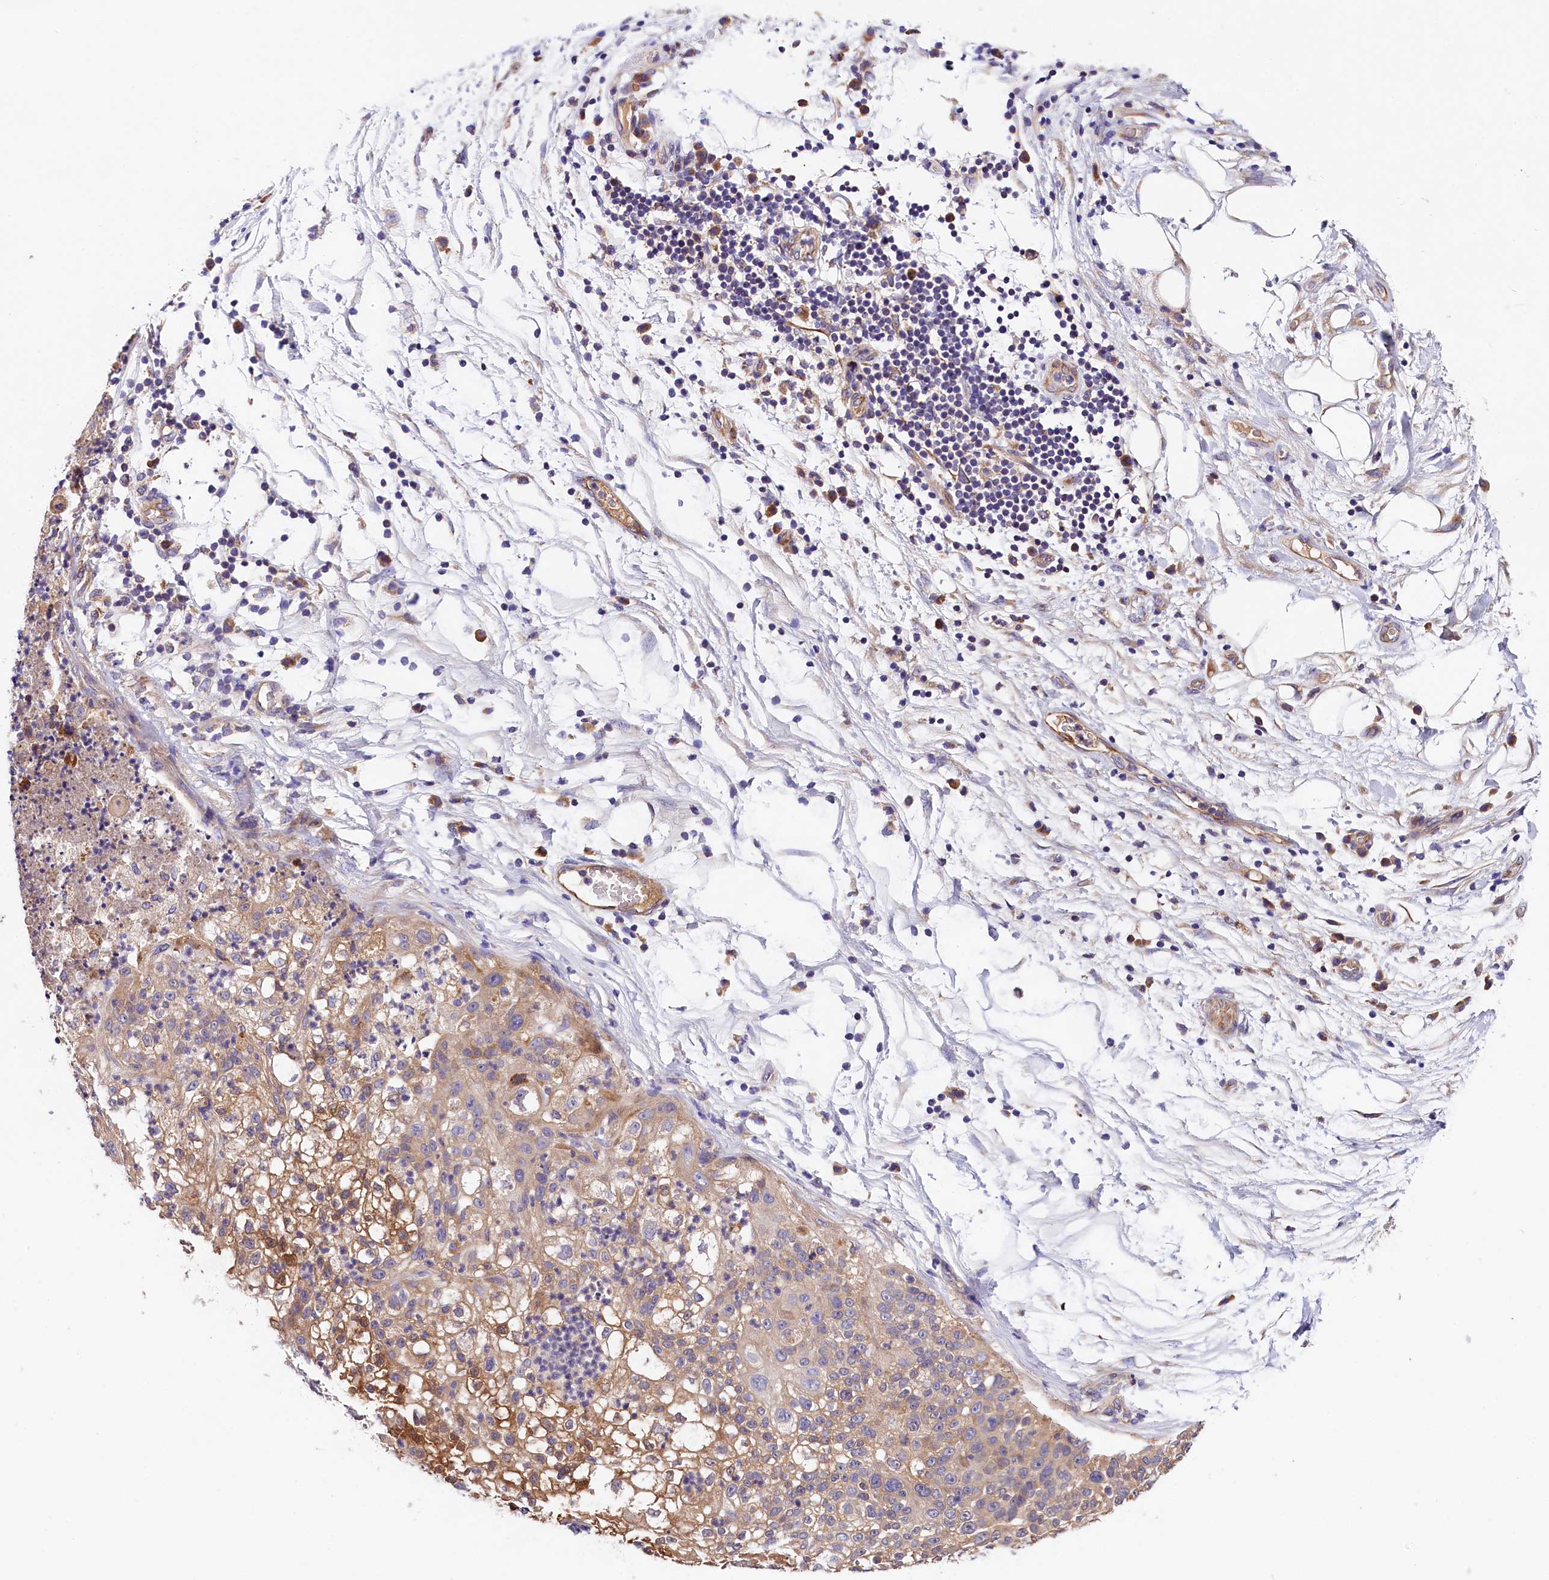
{"staining": {"intensity": "moderate", "quantity": "<25%", "location": "cytoplasmic/membranous"}, "tissue": "lung cancer", "cell_type": "Tumor cells", "image_type": "cancer", "snomed": [{"axis": "morphology", "description": "Inflammation, NOS"}, {"axis": "morphology", "description": "Squamous cell carcinoma, NOS"}, {"axis": "topography", "description": "Lymph node"}, {"axis": "topography", "description": "Soft tissue"}, {"axis": "topography", "description": "Lung"}], "caption": "IHC image of neoplastic tissue: squamous cell carcinoma (lung) stained using immunohistochemistry demonstrates low levels of moderate protein expression localized specifically in the cytoplasmic/membranous of tumor cells, appearing as a cytoplasmic/membranous brown color.", "gene": "SPG11", "patient": {"sex": "male", "age": 66}}